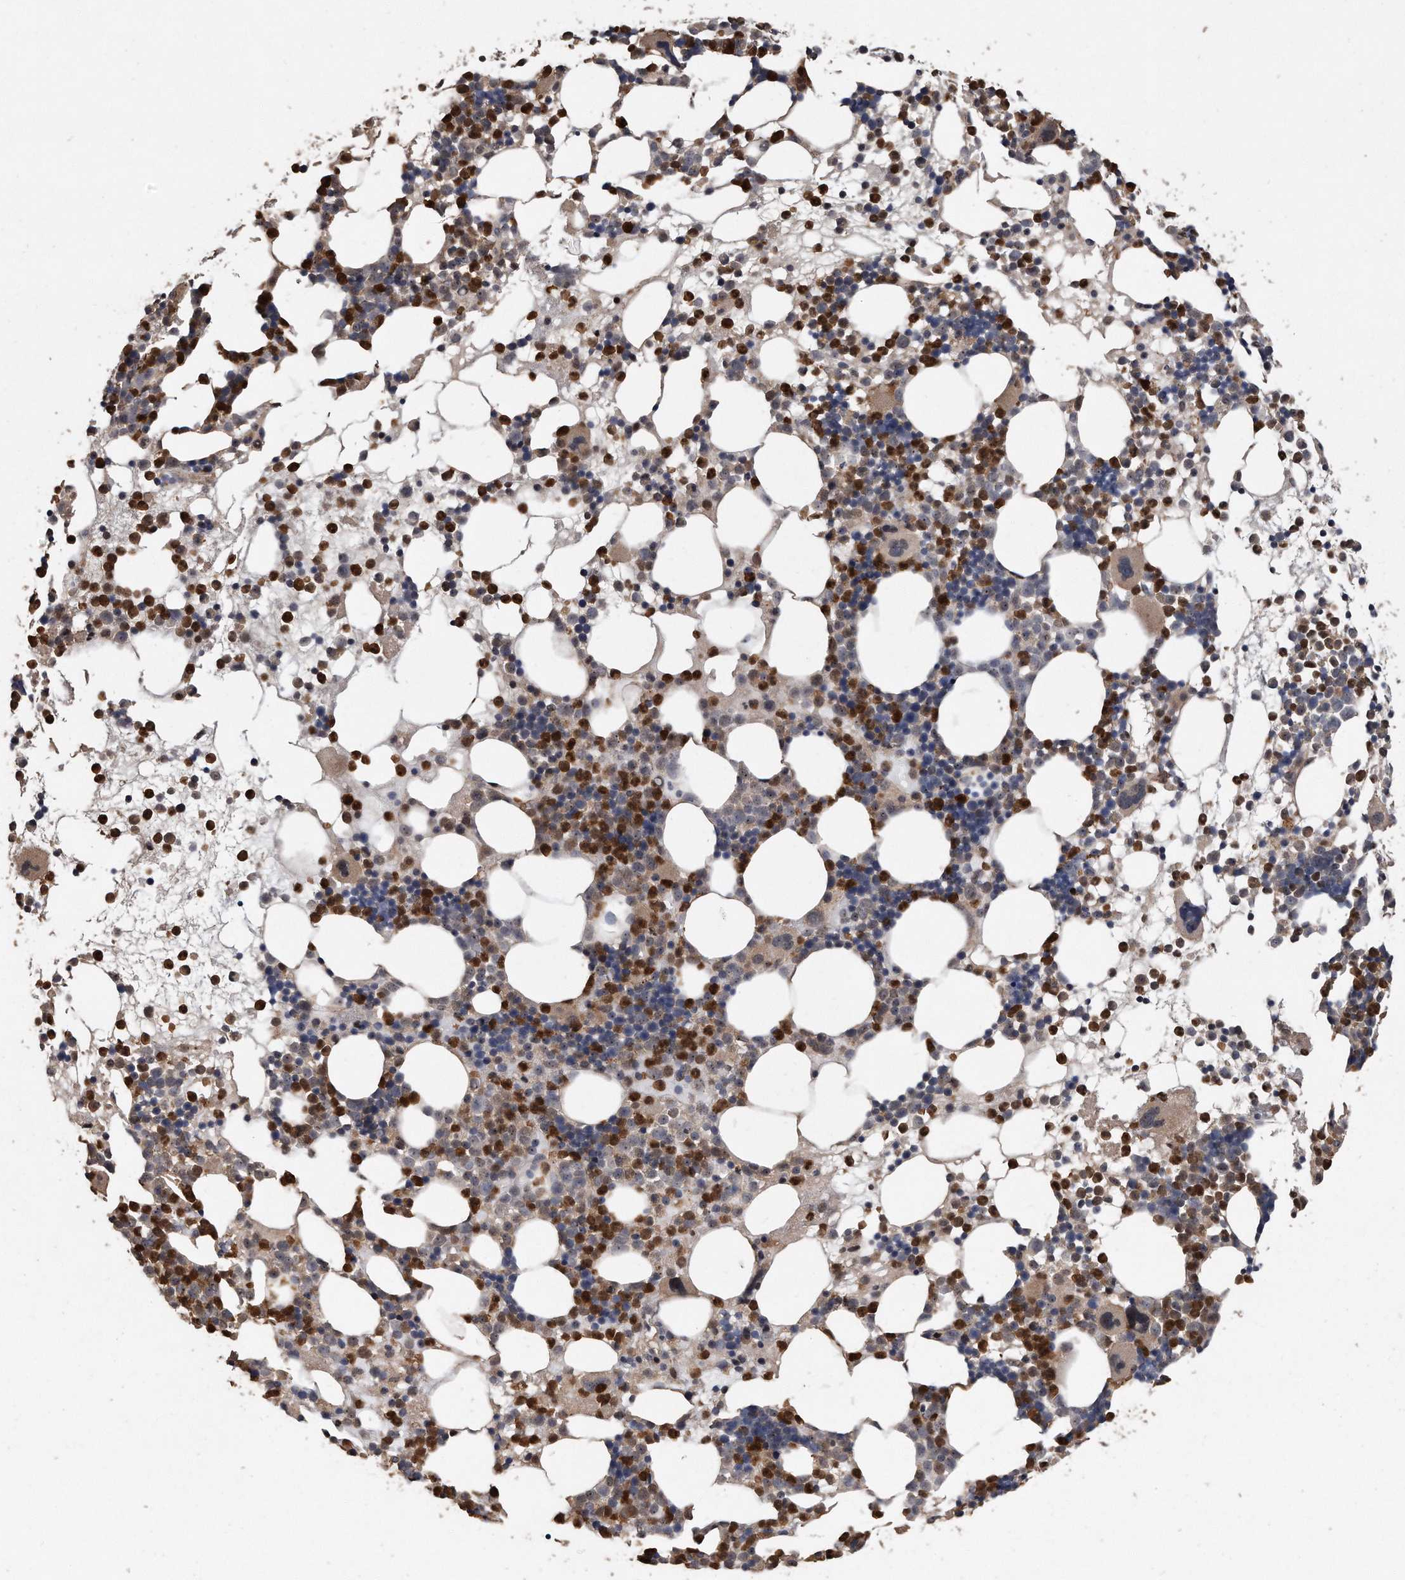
{"staining": {"intensity": "strong", "quantity": "25%-75%", "location": "cytoplasmic/membranous,nuclear"}, "tissue": "bone marrow", "cell_type": "Hematopoietic cells", "image_type": "normal", "snomed": [{"axis": "morphology", "description": "Normal tissue, NOS"}, {"axis": "topography", "description": "Bone marrow"}], "caption": "Hematopoietic cells display strong cytoplasmic/membranous,nuclear staining in about 25%-75% of cells in benign bone marrow. (DAB (3,3'-diaminobenzidine) IHC, brown staining for protein, blue staining for nuclei).", "gene": "PELO", "patient": {"sex": "female", "age": 57}}